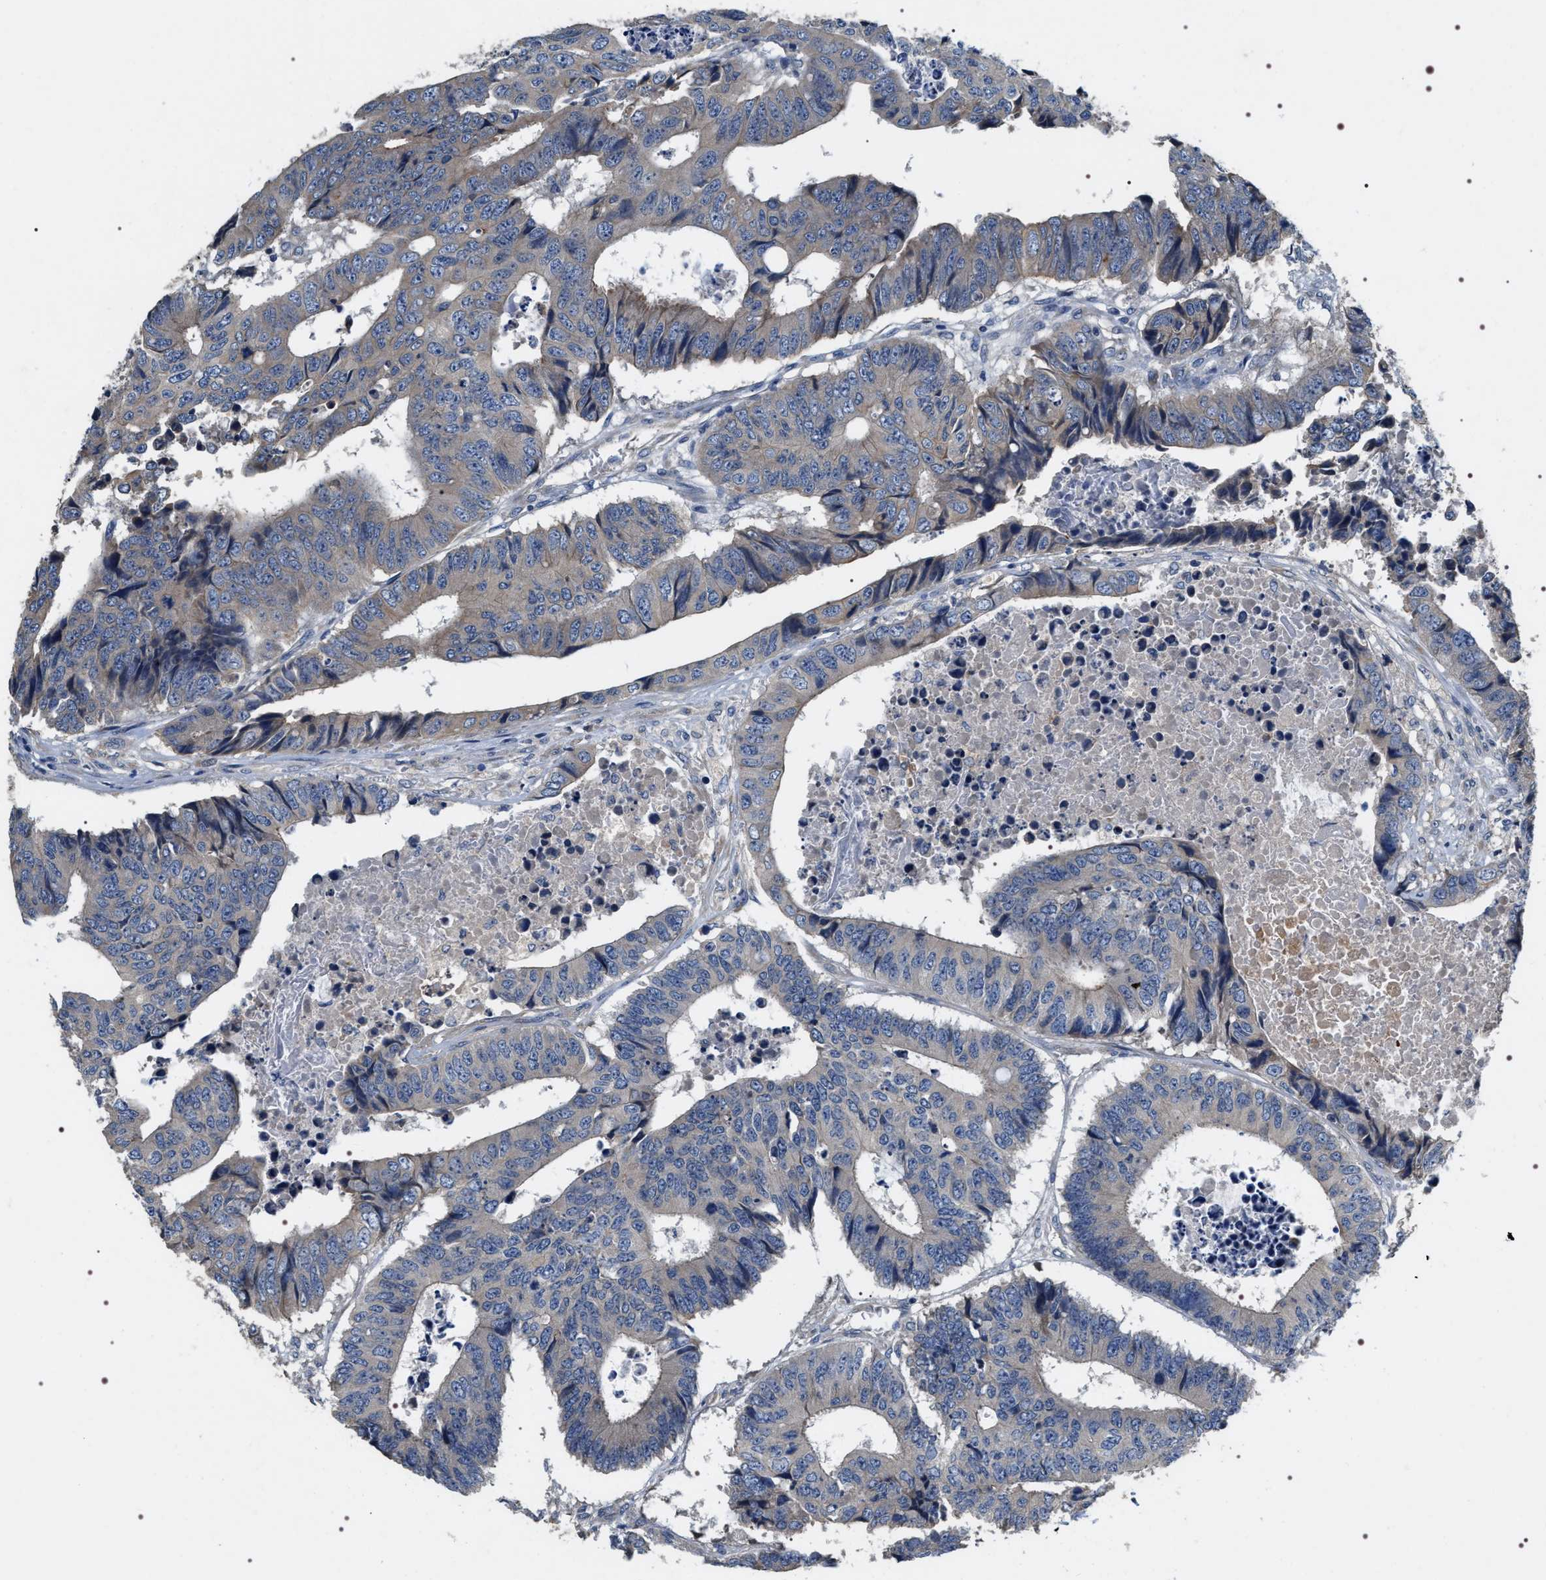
{"staining": {"intensity": "negative", "quantity": "none", "location": "none"}, "tissue": "colorectal cancer", "cell_type": "Tumor cells", "image_type": "cancer", "snomed": [{"axis": "morphology", "description": "Adenocarcinoma, NOS"}, {"axis": "topography", "description": "Rectum"}], "caption": "There is no significant positivity in tumor cells of colorectal adenocarcinoma.", "gene": "IFT81", "patient": {"sex": "male", "age": 84}}